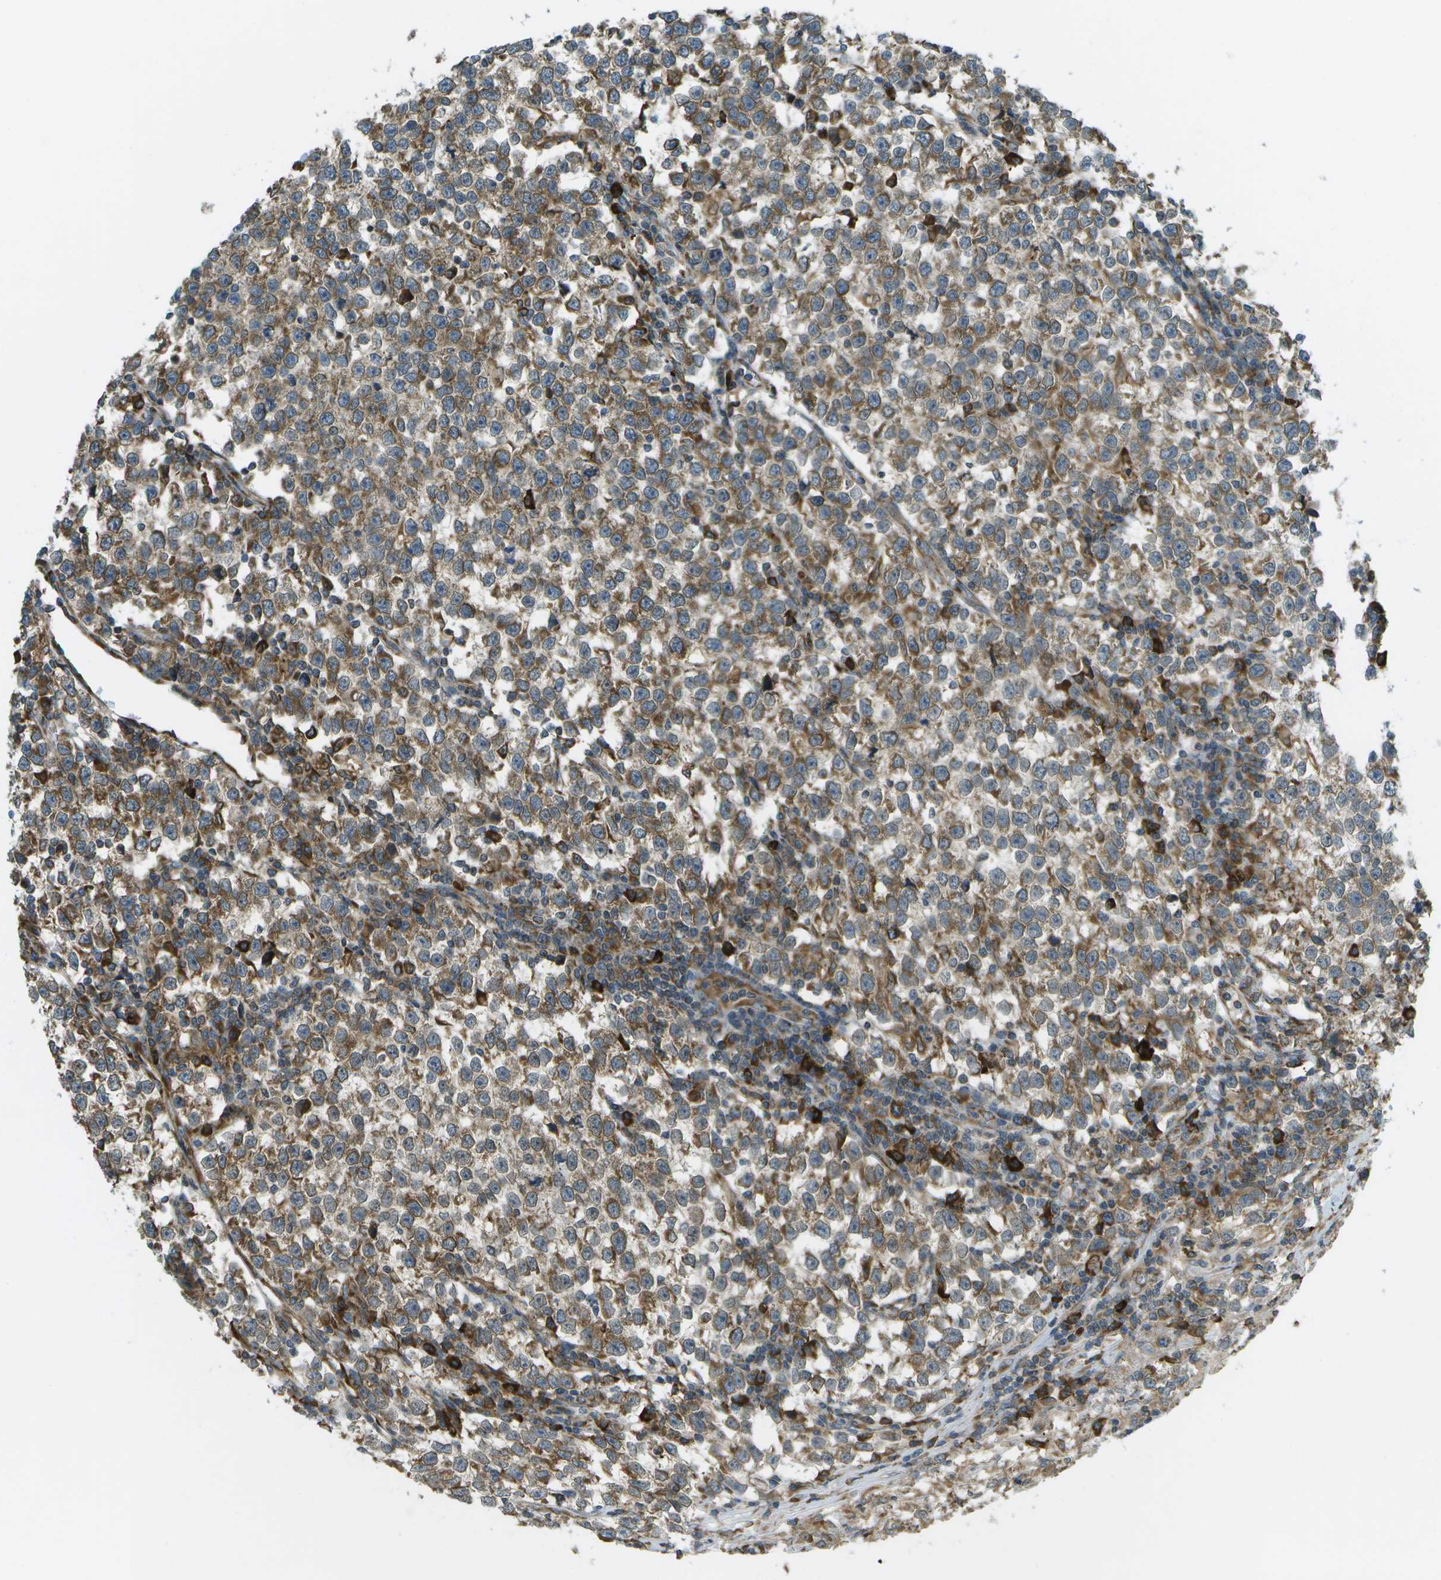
{"staining": {"intensity": "moderate", "quantity": "25%-75%", "location": "cytoplasmic/membranous"}, "tissue": "testis cancer", "cell_type": "Tumor cells", "image_type": "cancer", "snomed": [{"axis": "morphology", "description": "Normal tissue, NOS"}, {"axis": "morphology", "description": "Seminoma, NOS"}, {"axis": "topography", "description": "Testis"}], "caption": "This photomicrograph reveals testis cancer (seminoma) stained with immunohistochemistry (IHC) to label a protein in brown. The cytoplasmic/membranous of tumor cells show moderate positivity for the protein. Nuclei are counter-stained blue.", "gene": "USP30", "patient": {"sex": "male", "age": 43}}